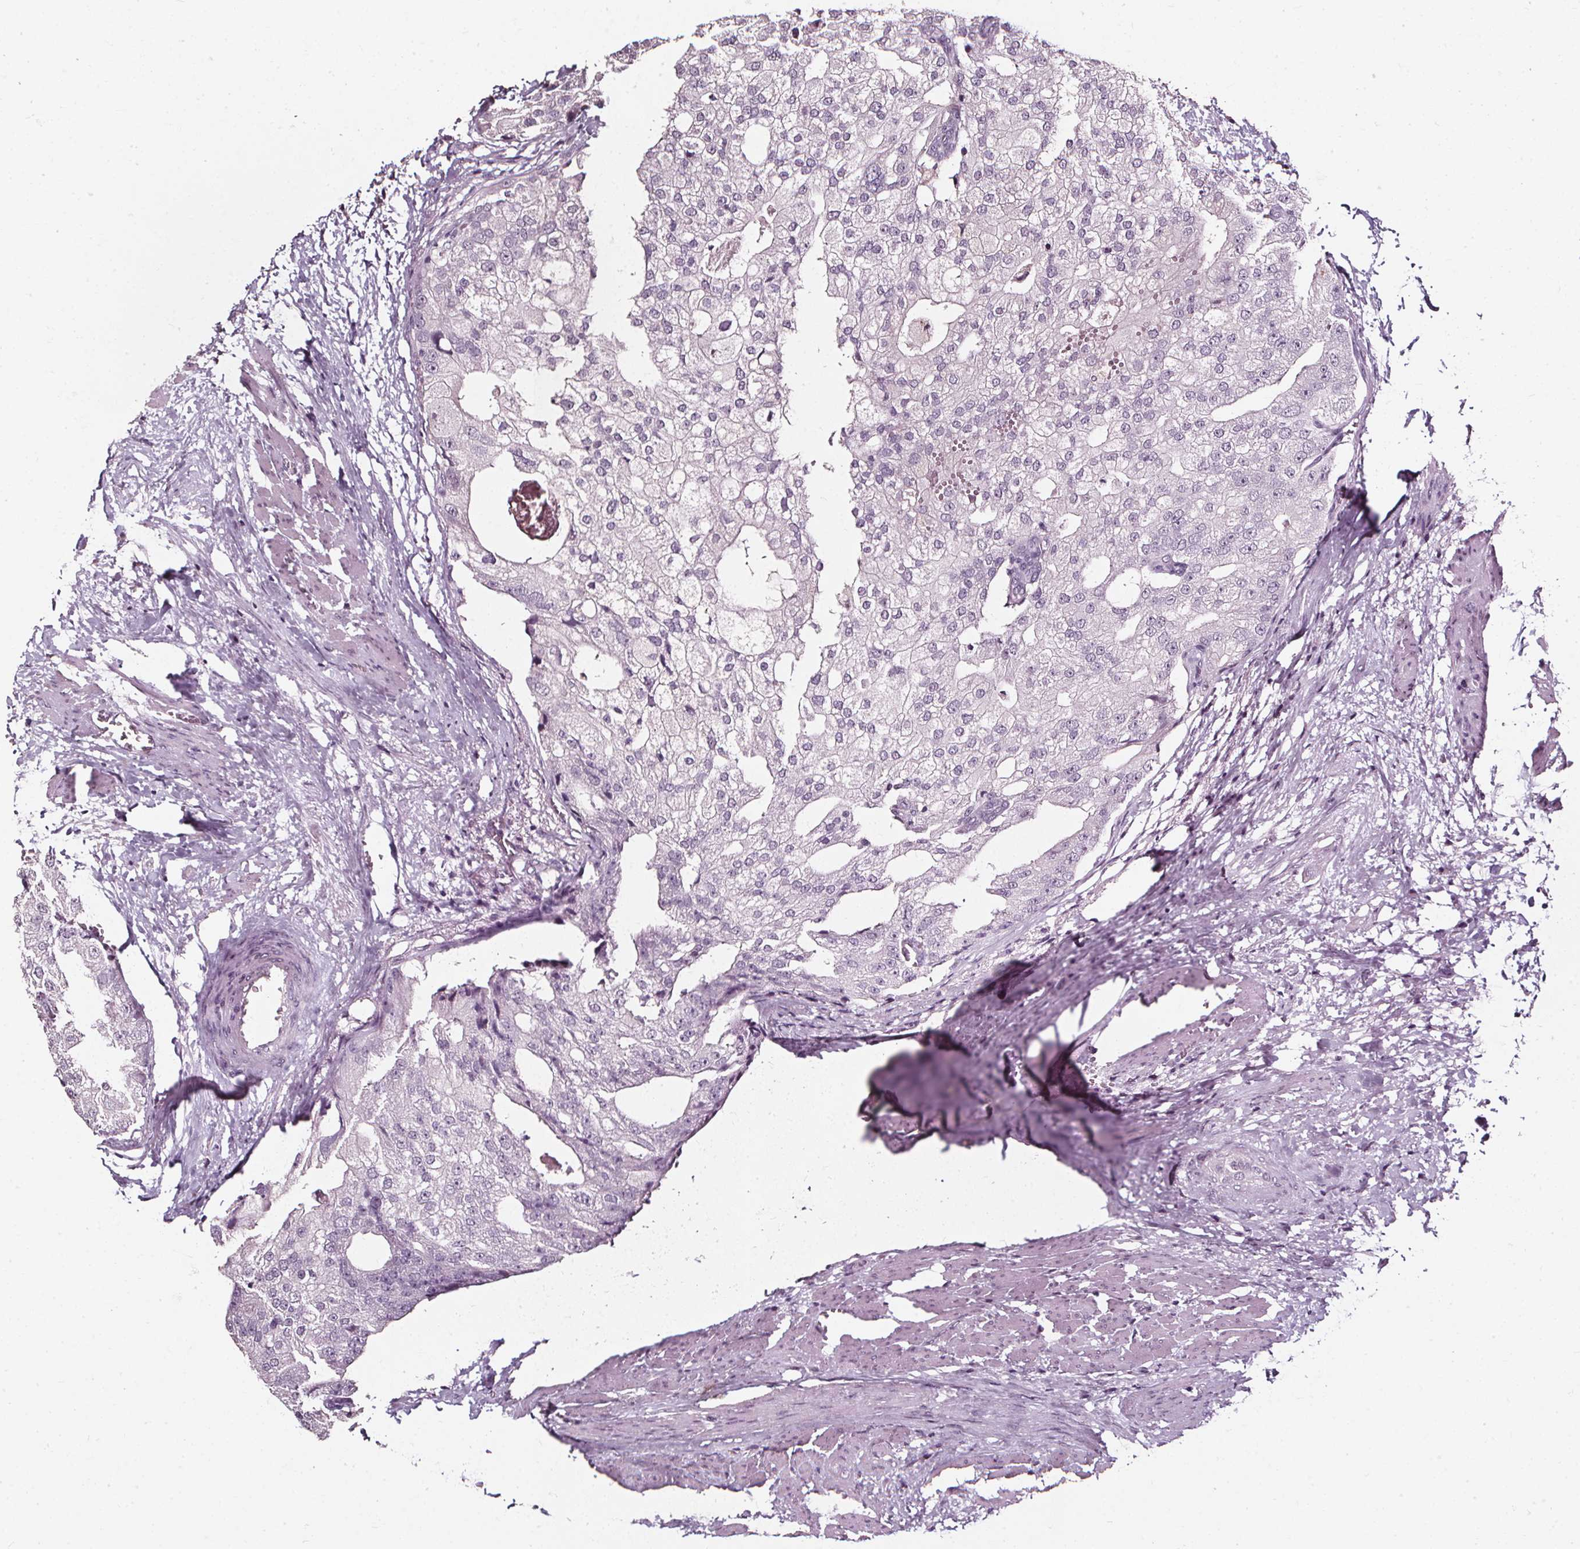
{"staining": {"intensity": "negative", "quantity": "none", "location": "none"}, "tissue": "prostate cancer", "cell_type": "Tumor cells", "image_type": "cancer", "snomed": [{"axis": "morphology", "description": "Adenocarcinoma, High grade"}, {"axis": "topography", "description": "Prostate"}], "caption": "This is an immunohistochemistry image of human prostate cancer (adenocarcinoma (high-grade)). There is no staining in tumor cells.", "gene": "DEFA5", "patient": {"sex": "male", "age": 70}}